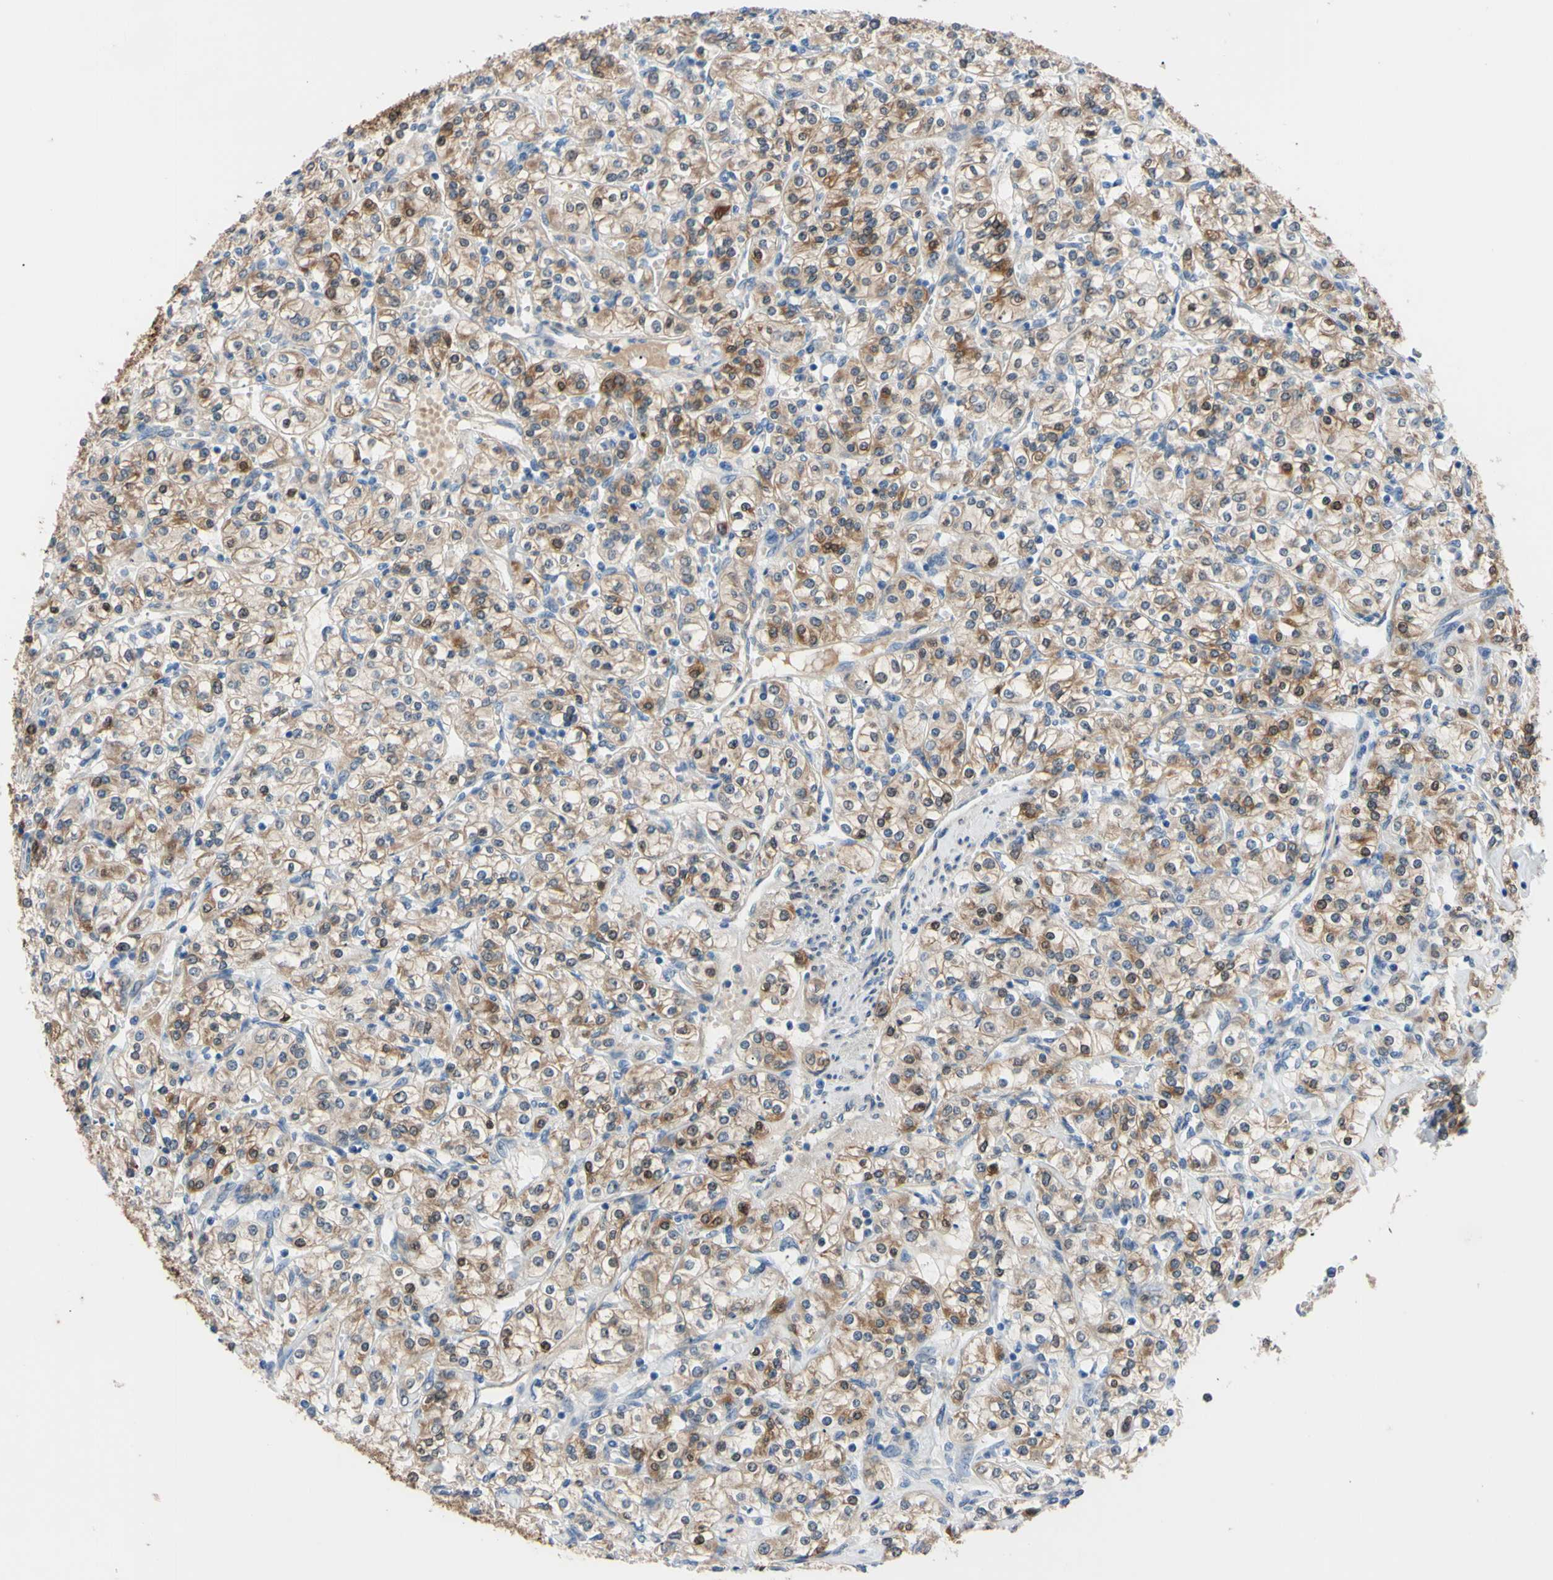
{"staining": {"intensity": "moderate", "quantity": ">75%", "location": "cytoplasmic/membranous,nuclear"}, "tissue": "renal cancer", "cell_type": "Tumor cells", "image_type": "cancer", "snomed": [{"axis": "morphology", "description": "Adenocarcinoma, NOS"}, {"axis": "topography", "description": "Kidney"}], "caption": "Protein staining displays moderate cytoplasmic/membranous and nuclear expression in about >75% of tumor cells in renal adenocarcinoma.", "gene": "NOL3", "patient": {"sex": "male", "age": 77}}